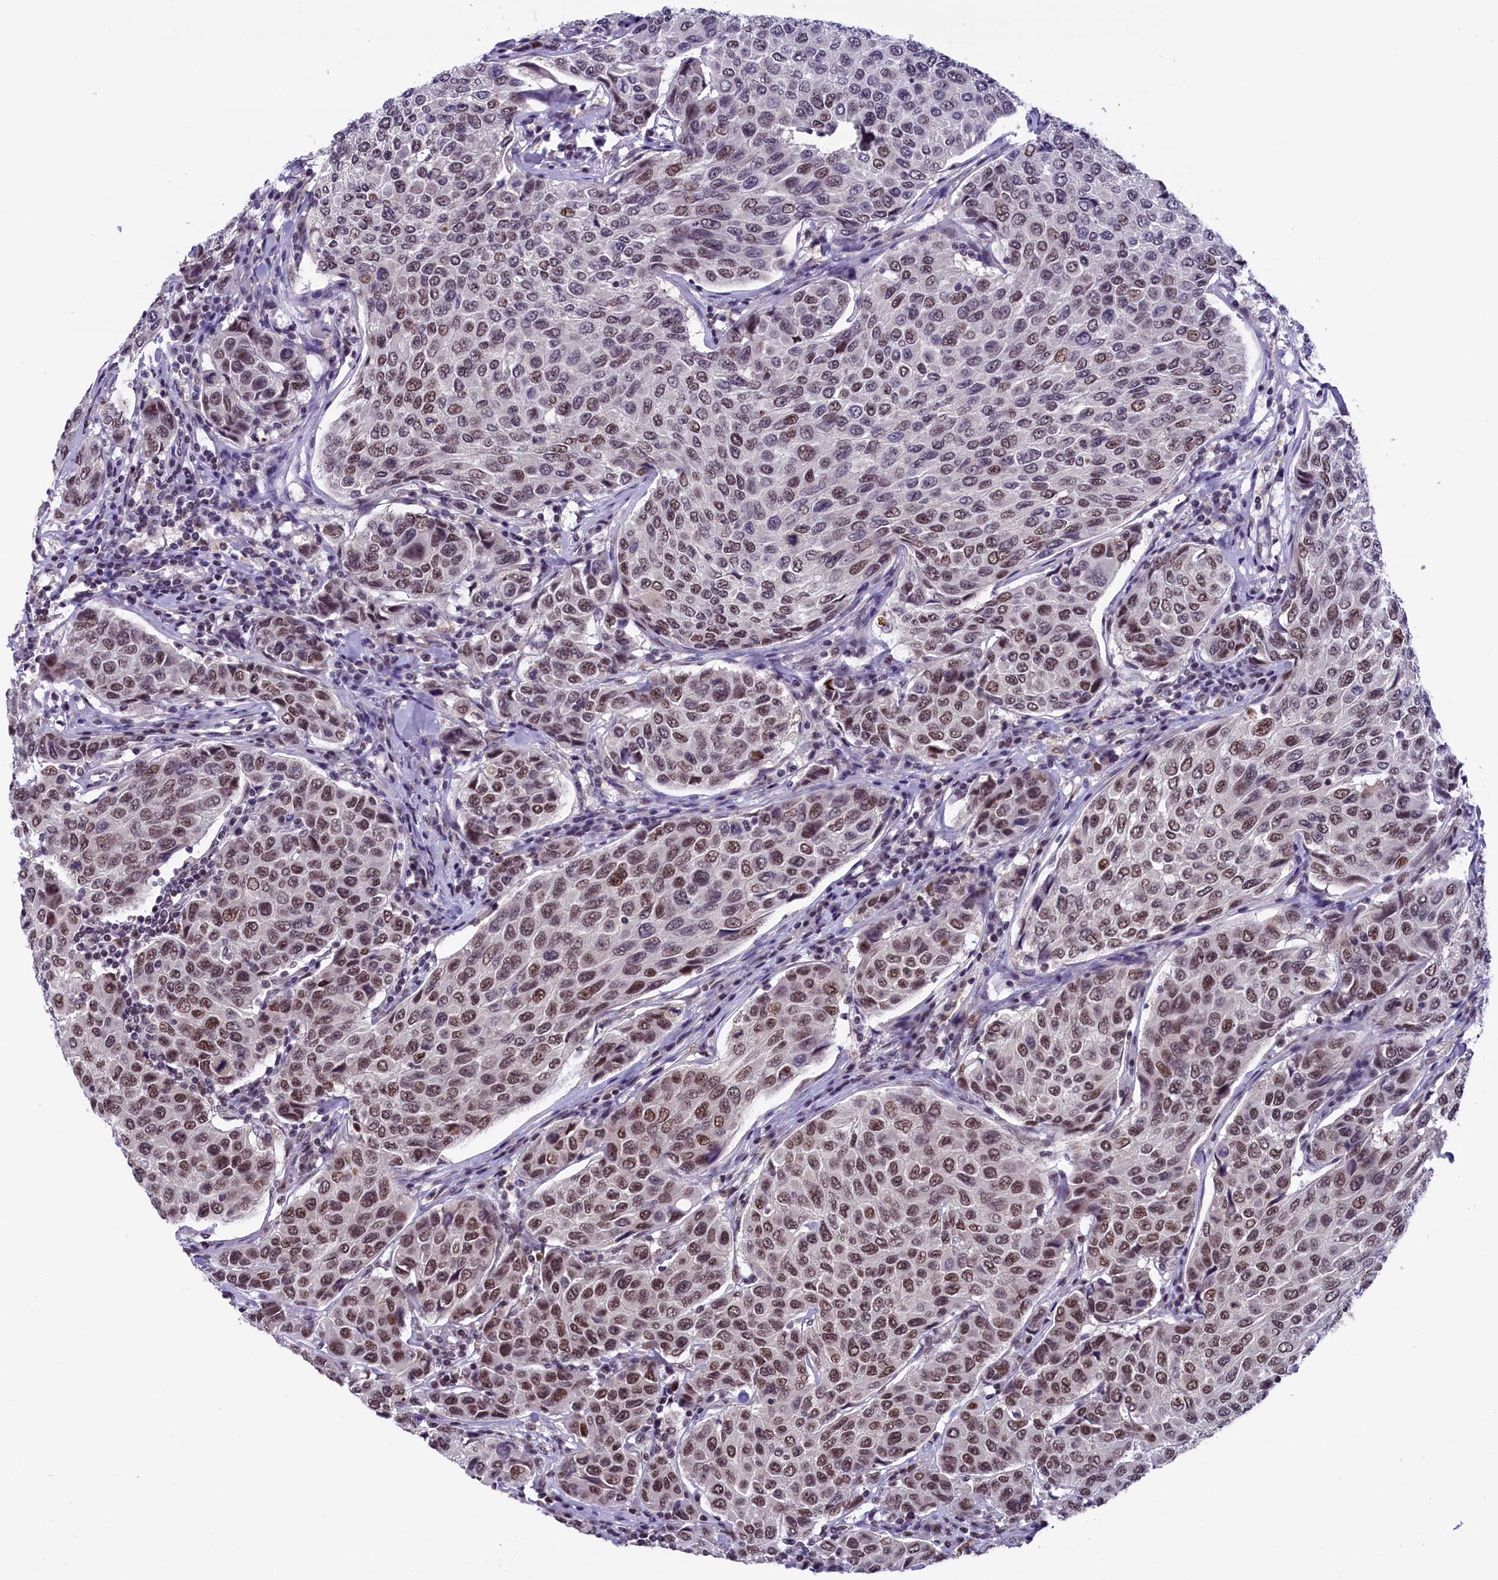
{"staining": {"intensity": "moderate", "quantity": "25%-75%", "location": "nuclear"}, "tissue": "breast cancer", "cell_type": "Tumor cells", "image_type": "cancer", "snomed": [{"axis": "morphology", "description": "Duct carcinoma"}, {"axis": "topography", "description": "Breast"}], "caption": "High-magnification brightfield microscopy of breast invasive ductal carcinoma stained with DAB (3,3'-diaminobenzidine) (brown) and counterstained with hematoxylin (blue). tumor cells exhibit moderate nuclear staining is appreciated in about25%-75% of cells.", "gene": "CDYL2", "patient": {"sex": "female", "age": 55}}